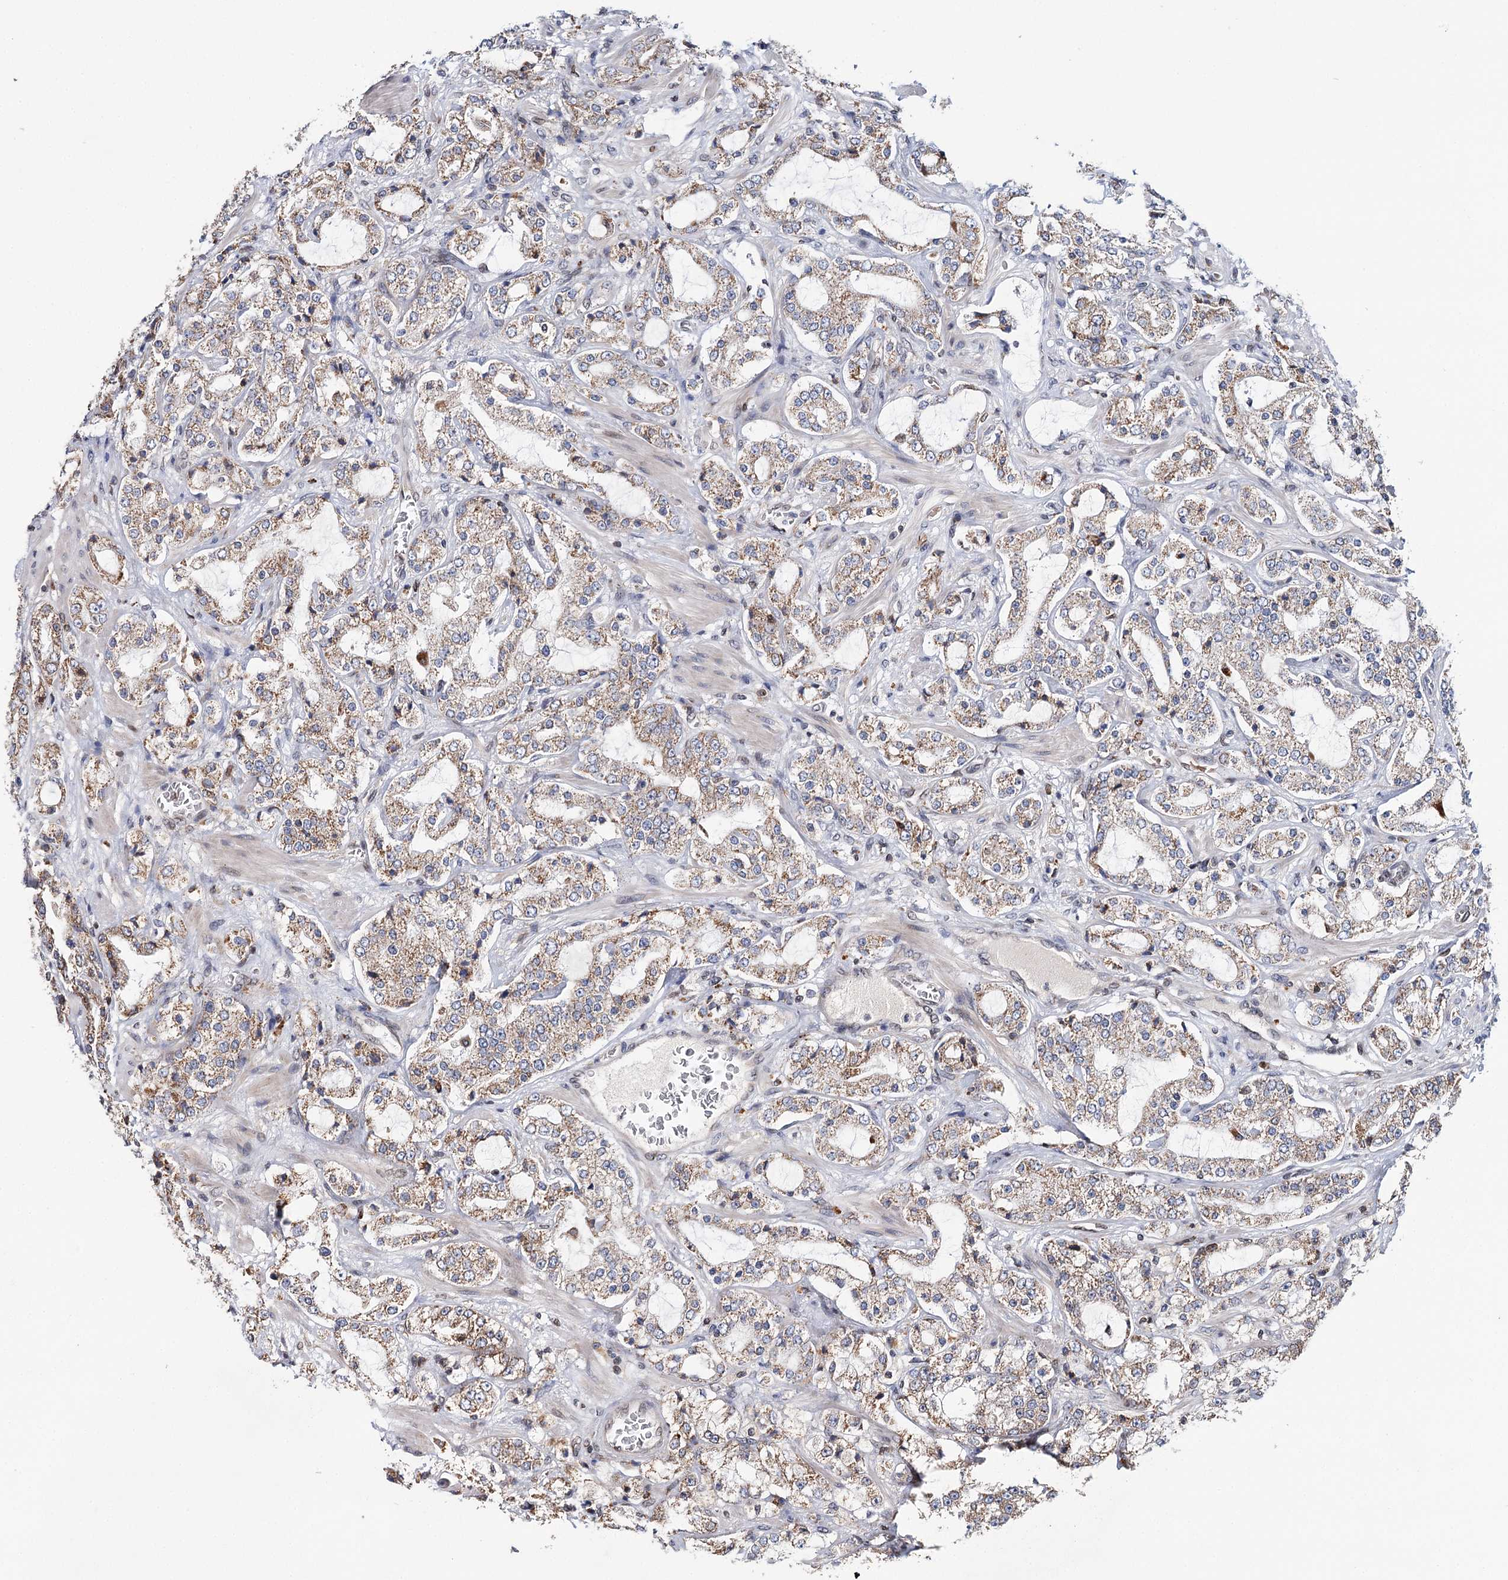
{"staining": {"intensity": "moderate", "quantity": ">75%", "location": "cytoplasmic/membranous"}, "tissue": "prostate cancer", "cell_type": "Tumor cells", "image_type": "cancer", "snomed": [{"axis": "morphology", "description": "Adenocarcinoma, High grade"}, {"axis": "topography", "description": "Prostate"}], "caption": "IHC of human prostate high-grade adenocarcinoma demonstrates medium levels of moderate cytoplasmic/membranous staining in about >75% of tumor cells.", "gene": "CFAP46", "patient": {"sex": "male", "age": 64}}